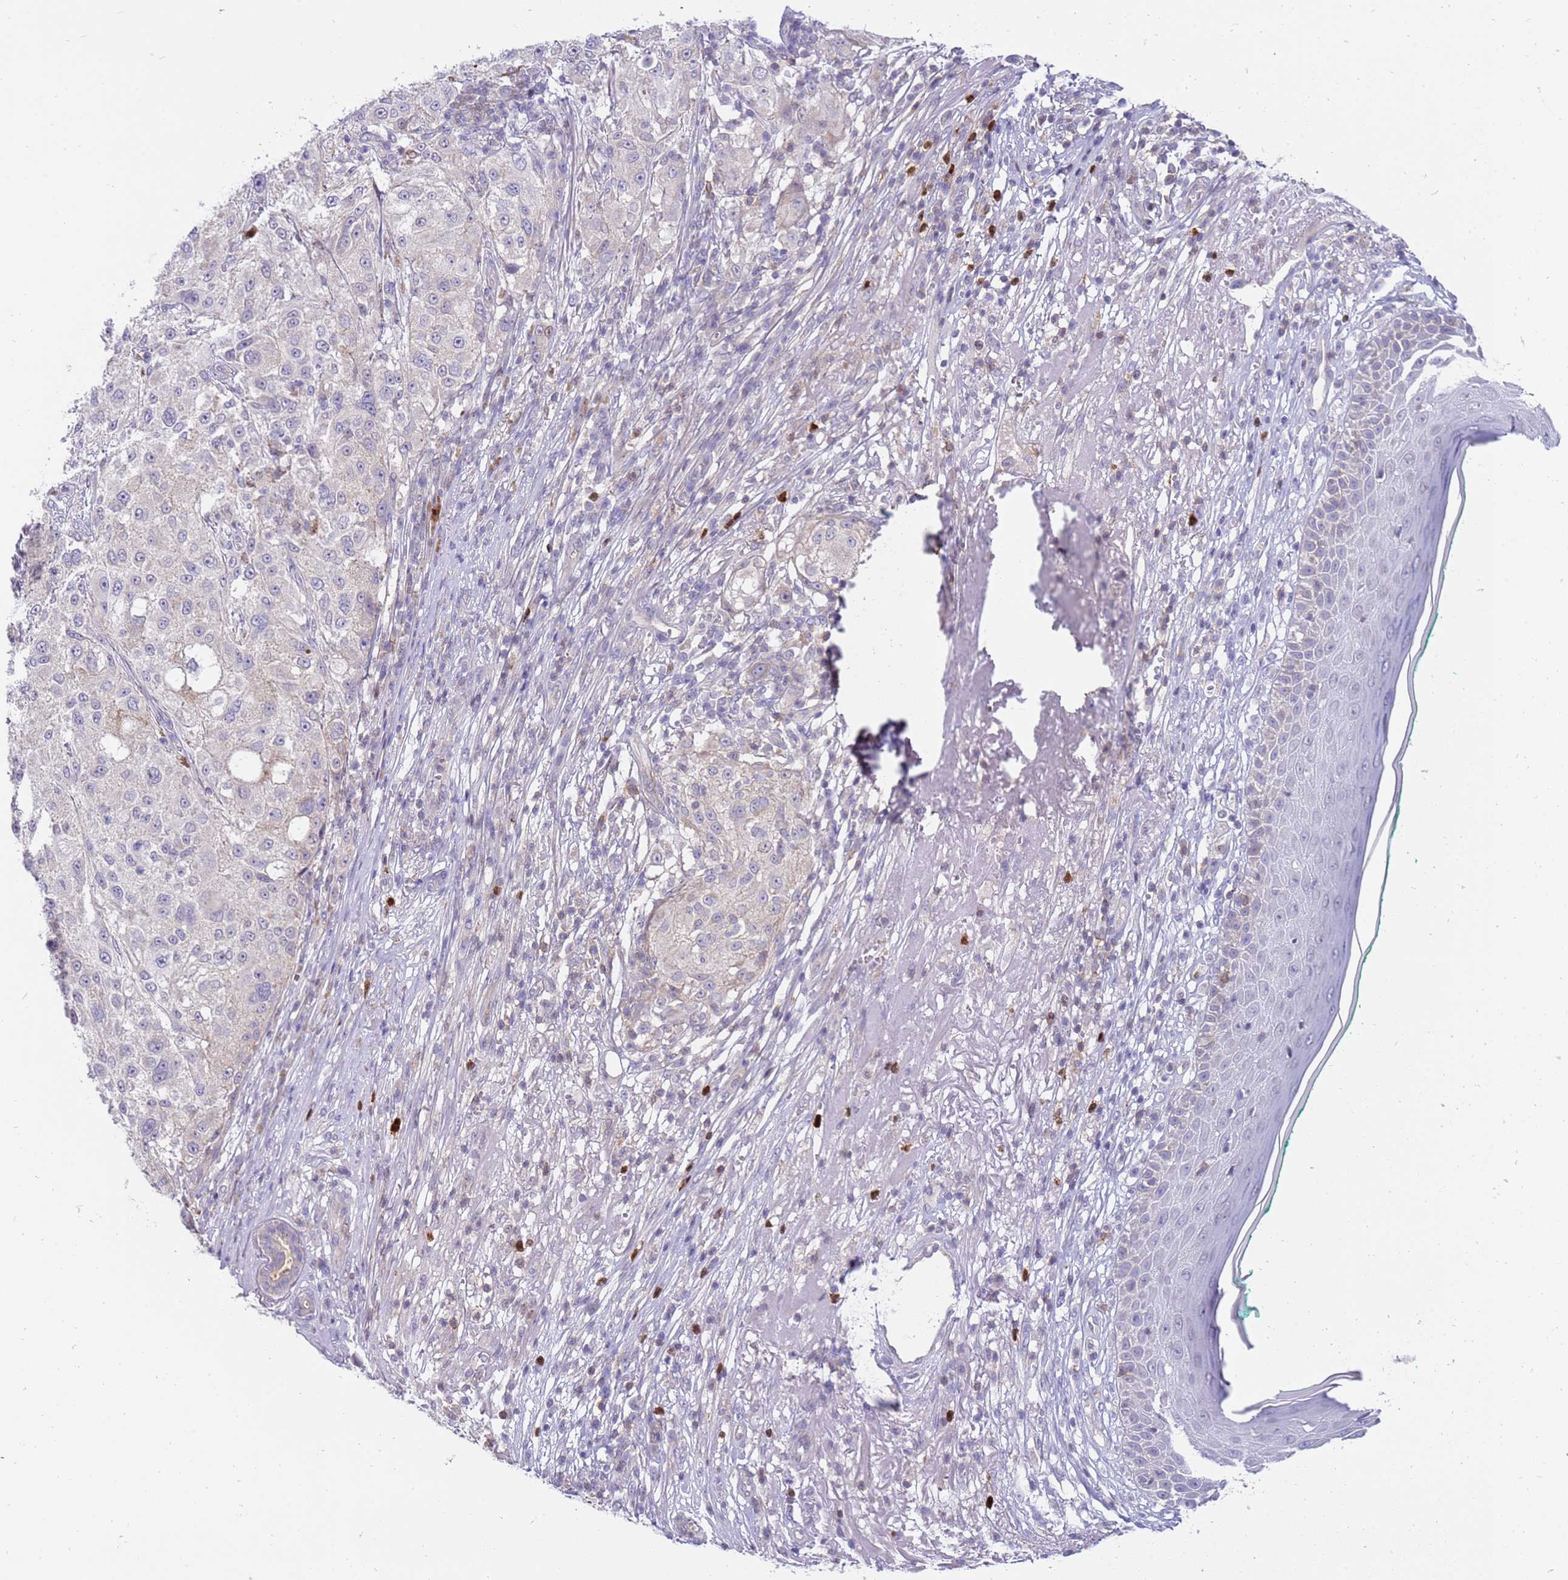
{"staining": {"intensity": "negative", "quantity": "none", "location": "none"}, "tissue": "melanoma", "cell_type": "Tumor cells", "image_type": "cancer", "snomed": [{"axis": "morphology", "description": "Necrosis, NOS"}, {"axis": "morphology", "description": "Malignant melanoma, NOS"}, {"axis": "topography", "description": "Skin"}], "caption": "Melanoma was stained to show a protein in brown. There is no significant staining in tumor cells.", "gene": "STK25", "patient": {"sex": "female", "age": 87}}